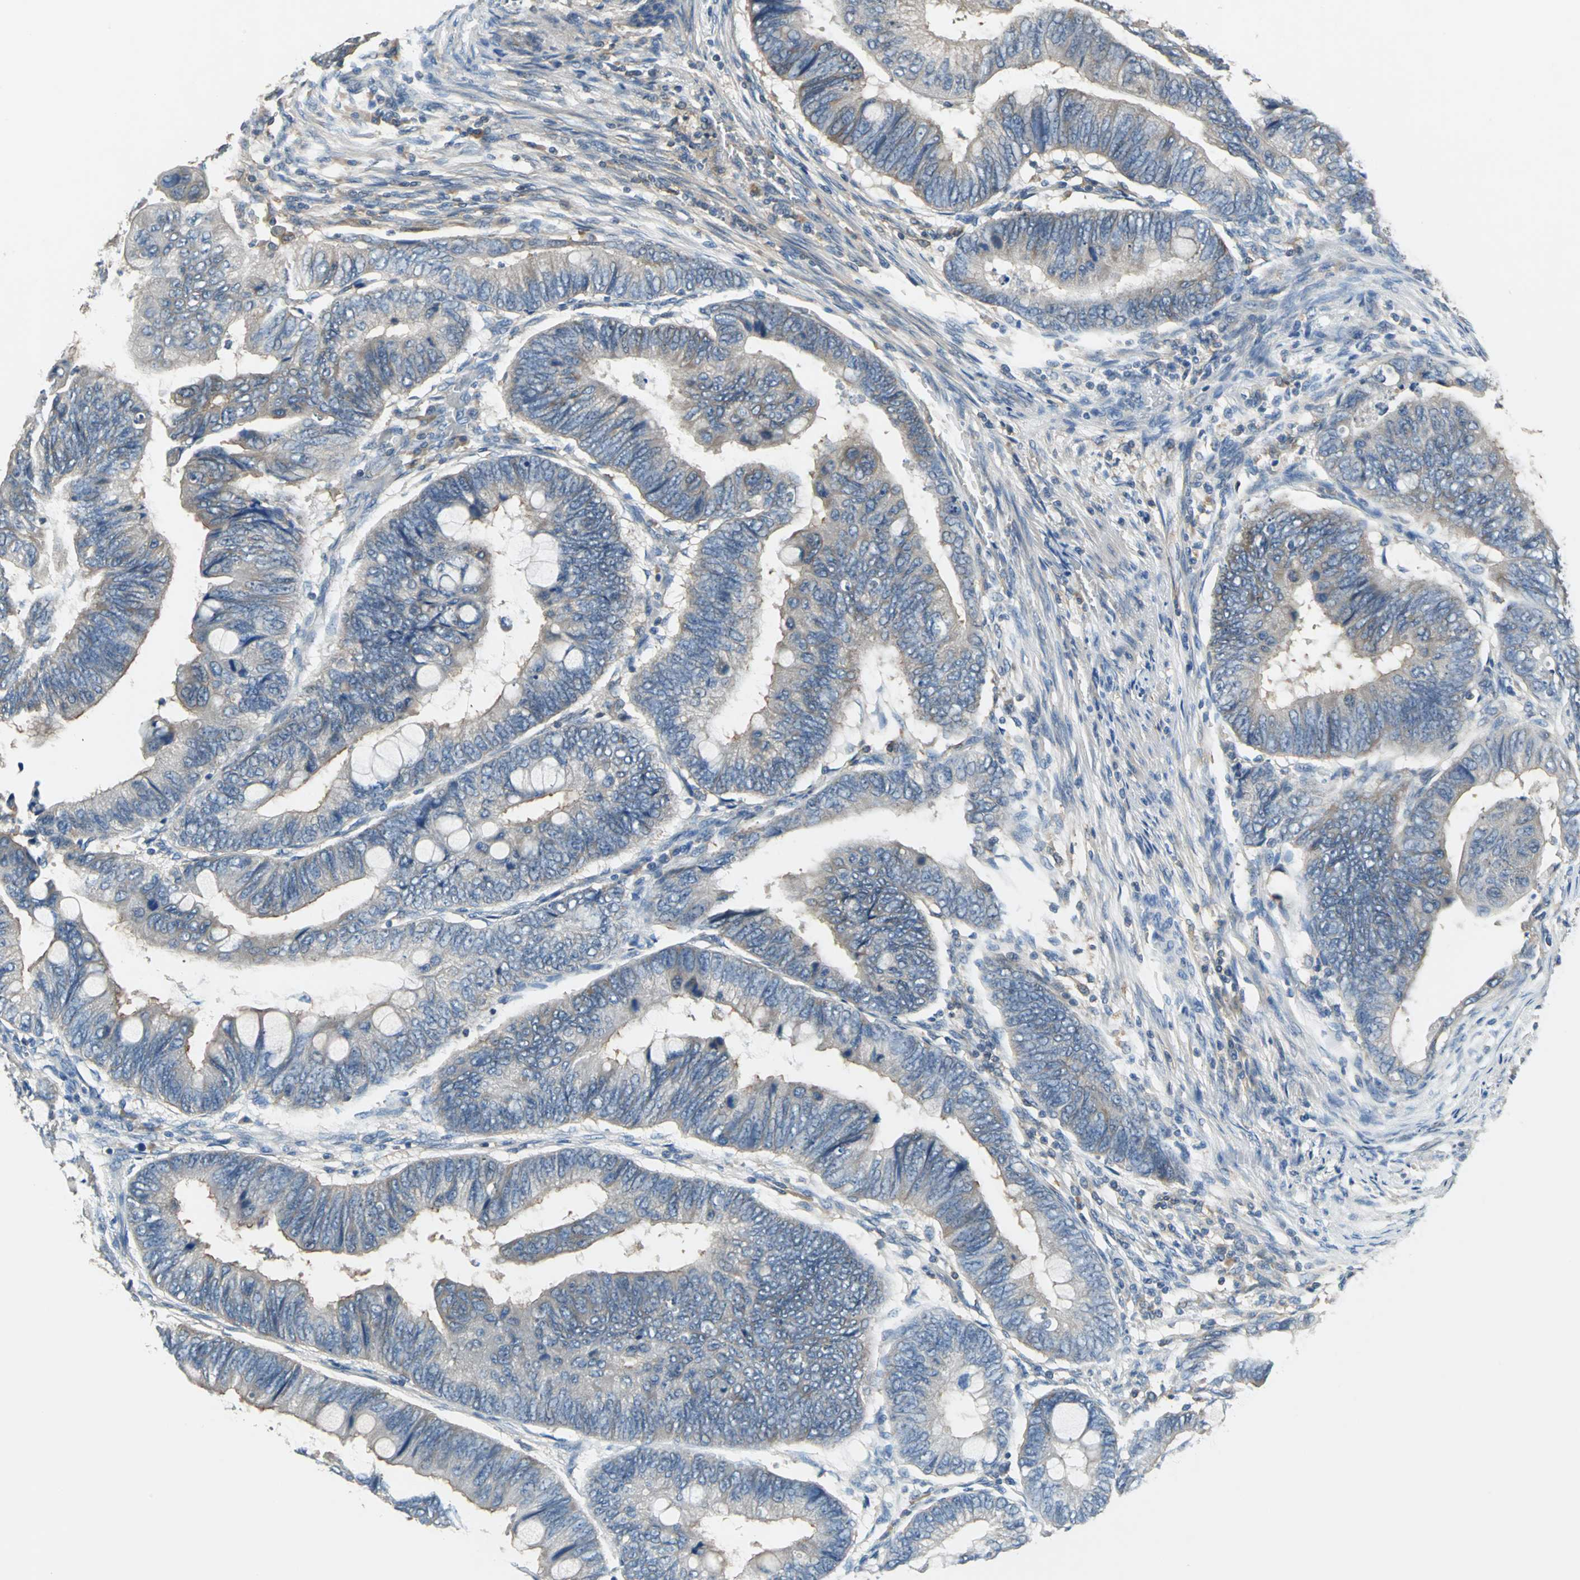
{"staining": {"intensity": "weak", "quantity": "25%-75%", "location": "cytoplasmic/membranous"}, "tissue": "colorectal cancer", "cell_type": "Tumor cells", "image_type": "cancer", "snomed": [{"axis": "morphology", "description": "Normal tissue, NOS"}, {"axis": "morphology", "description": "Adenocarcinoma, NOS"}, {"axis": "topography", "description": "Rectum"}, {"axis": "topography", "description": "Peripheral nerve tissue"}], "caption": "There is low levels of weak cytoplasmic/membranous expression in tumor cells of colorectal adenocarcinoma, as demonstrated by immunohistochemical staining (brown color).", "gene": "PRKCA", "patient": {"sex": "male", "age": 92}}